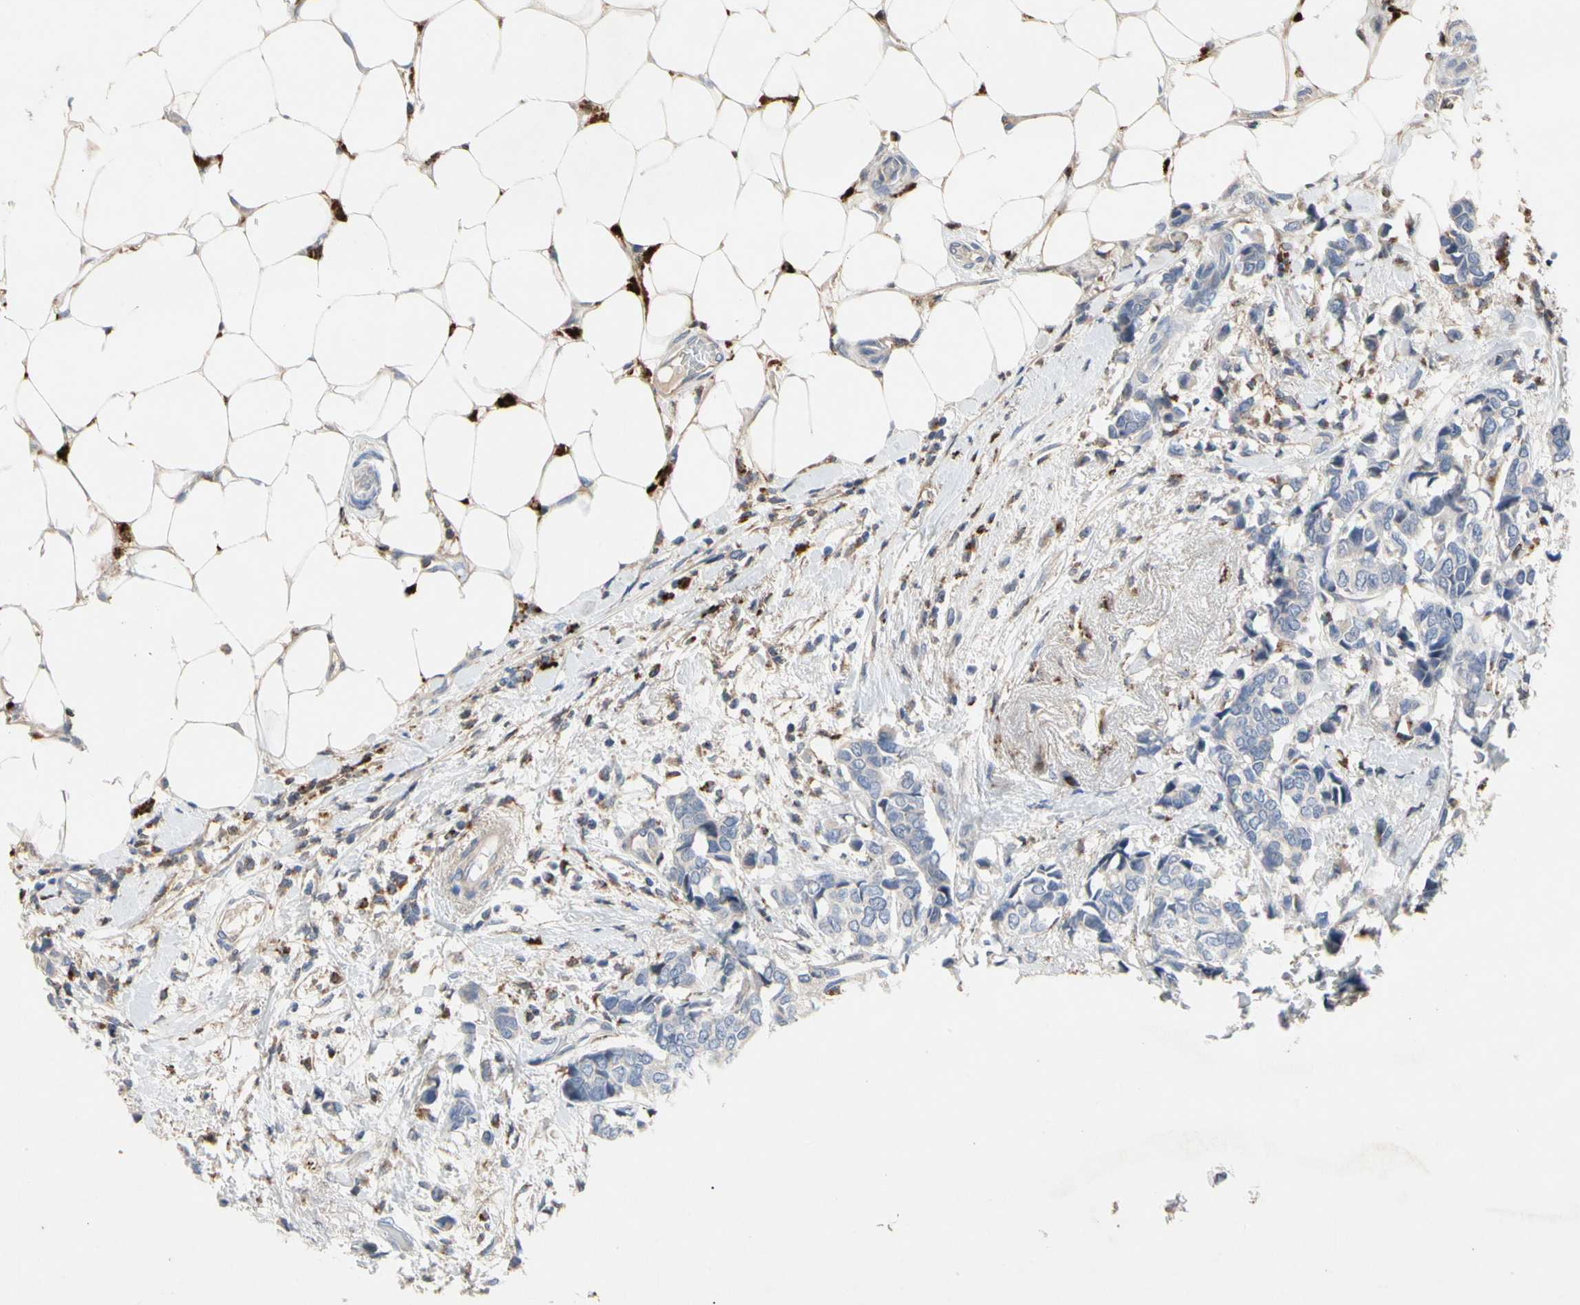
{"staining": {"intensity": "negative", "quantity": "none", "location": "none"}, "tissue": "breast cancer", "cell_type": "Tumor cells", "image_type": "cancer", "snomed": [{"axis": "morphology", "description": "Duct carcinoma"}, {"axis": "topography", "description": "Breast"}], "caption": "Tumor cells show no significant staining in breast cancer.", "gene": "ADA2", "patient": {"sex": "female", "age": 87}}